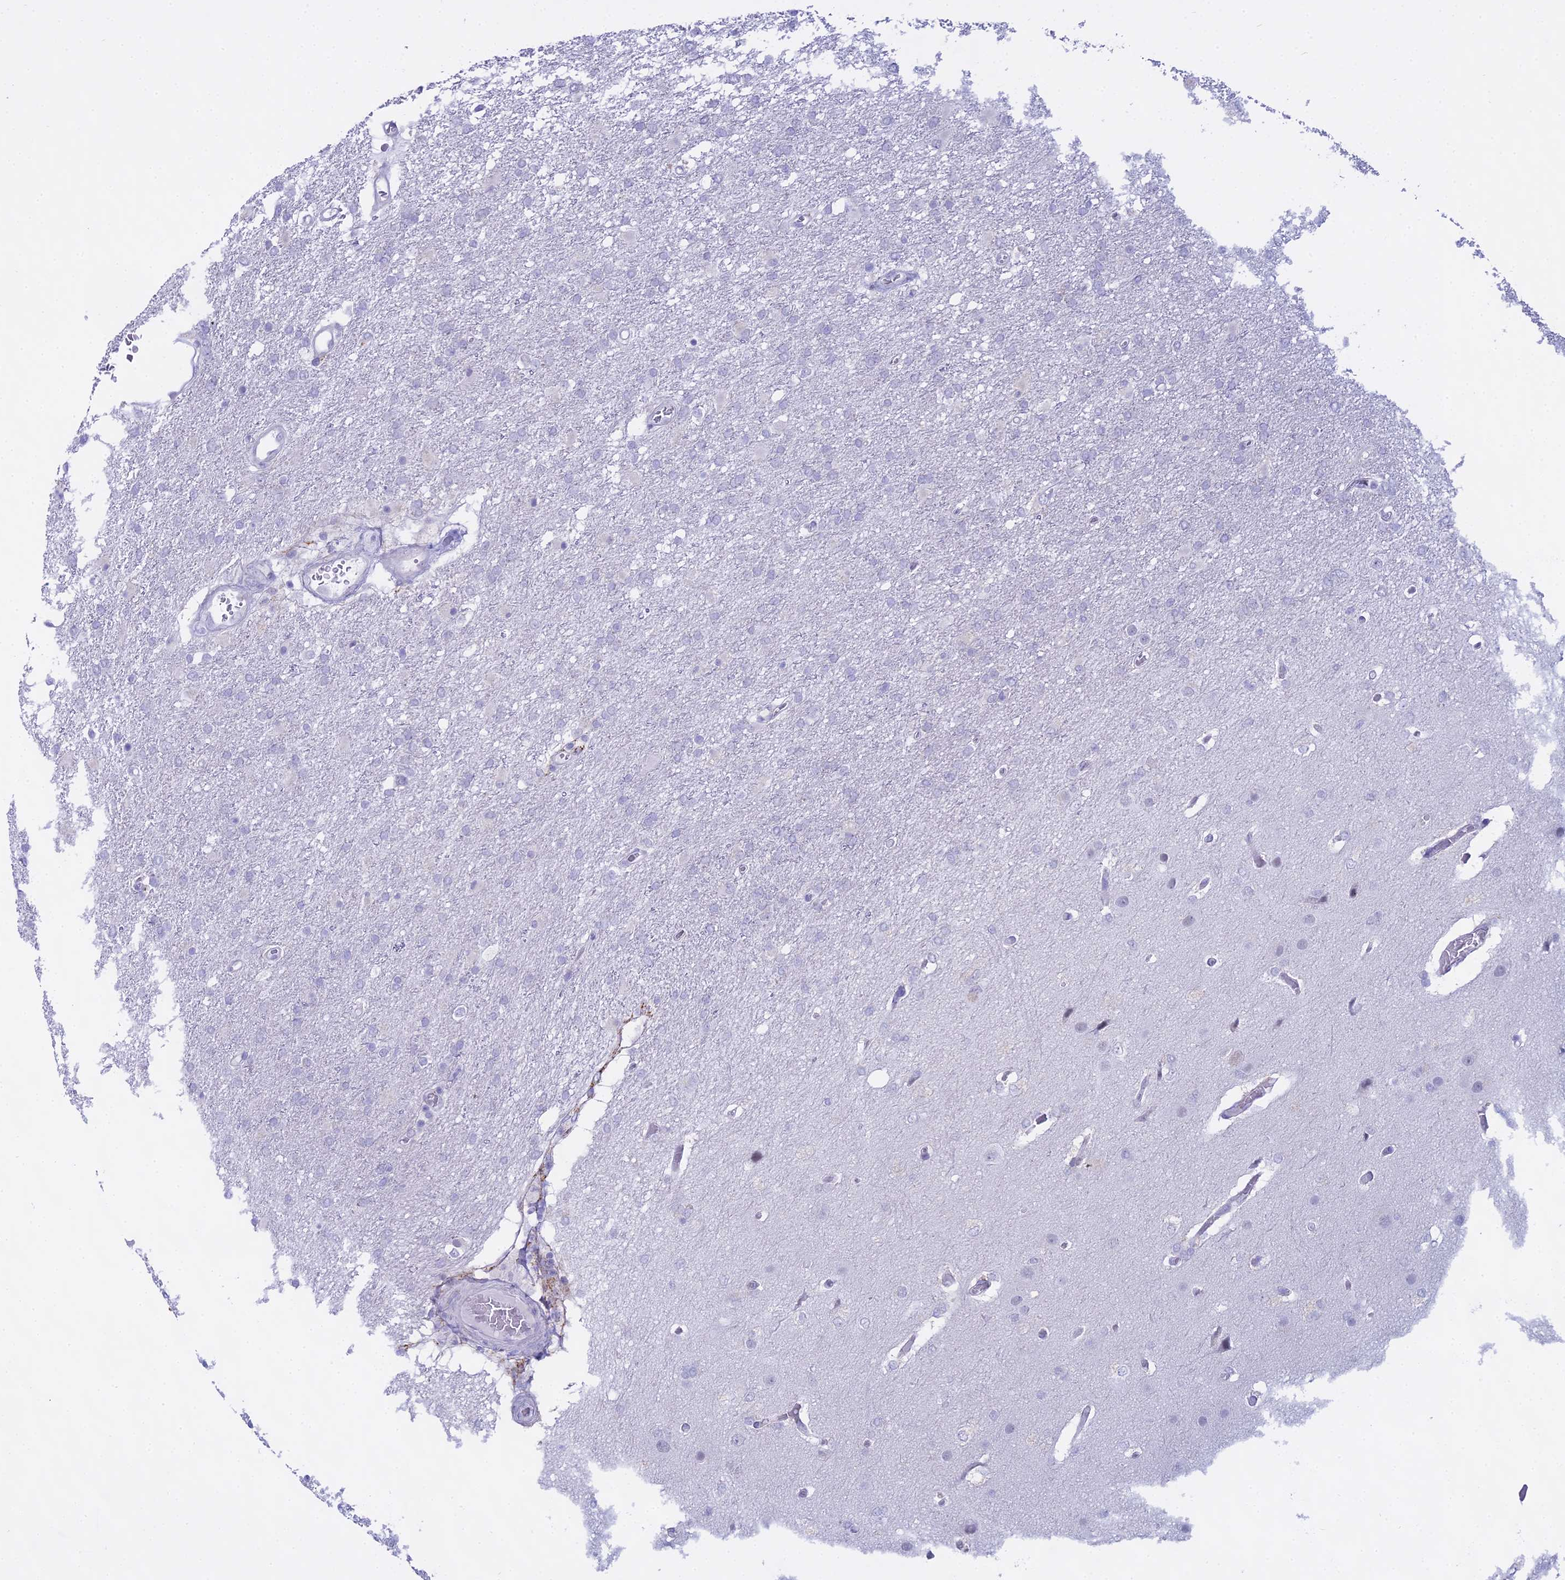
{"staining": {"intensity": "negative", "quantity": "none", "location": "none"}, "tissue": "glioma", "cell_type": "Tumor cells", "image_type": "cancer", "snomed": [{"axis": "morphology", "description": "Glioma, malignant, High grade"}, {"axis": "topography", "description": "Brain"}], "caption": "IHC histopathology image of malignant high-grade glioma stained for a protein (brown), which exhibits no staining in tumor cells.", "gene": "CGB2", "patient": {"sex": "female", "age": 74}}